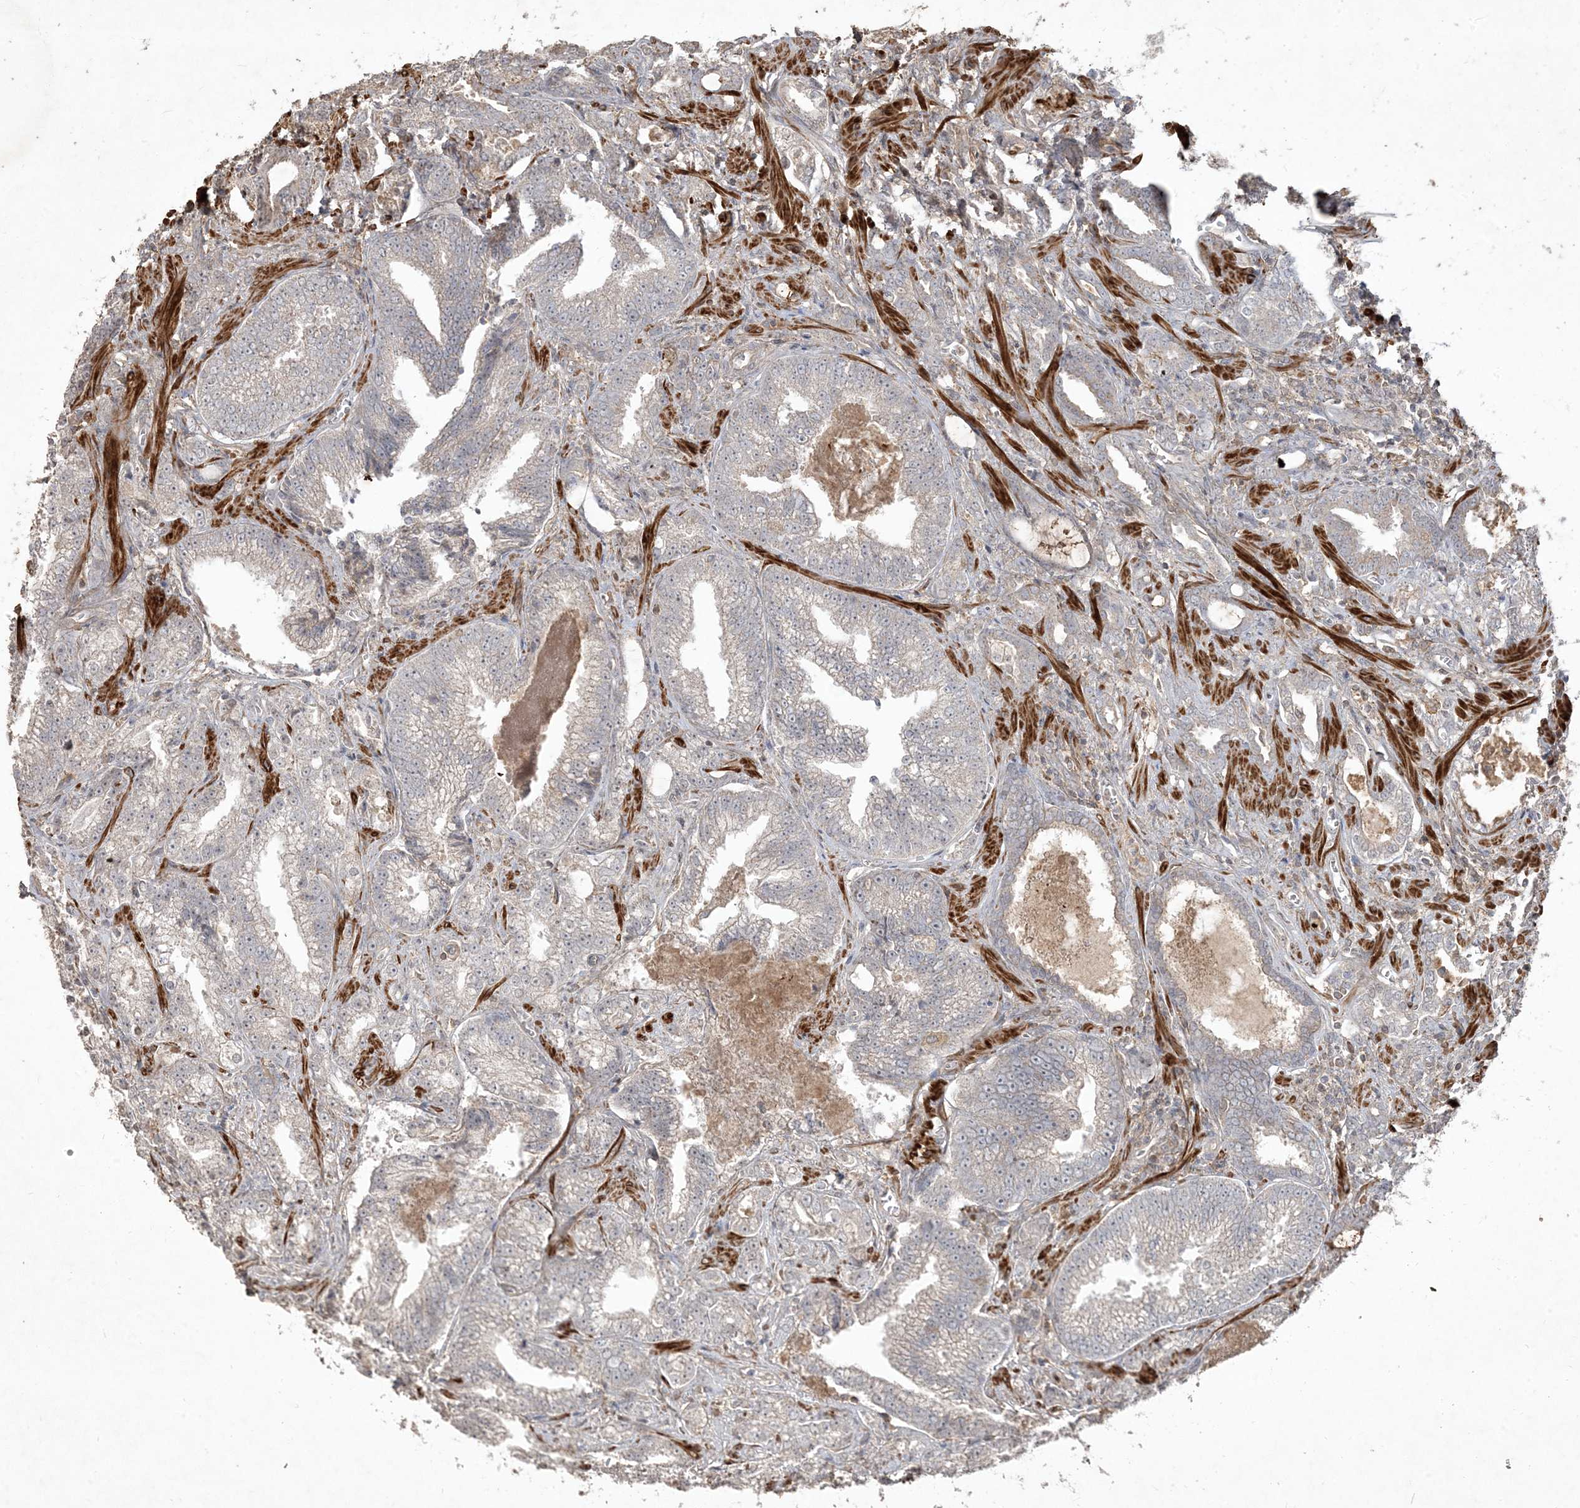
{"staining": {"intensity": "weak", "quantity": "25%-75%", "location": "cytoplasmic/membranous"}, "tissue": "prostate cancer", "cell_type": "Tumor cells", "image_type": "cancer", "snomed": [{"axis": "morphology", "description": "Adenocarcinoma, High grade"}, {"axis": "topography", "description": "Prostate and seminal vesicle, NOS"}], "caption": "A low amount of weak cytoplasmic/membranous expression is seen in approximately 25%-75% of tumor cells in prostate cancer tissue. (Stains: DAB in brown, nuclei in blue, Microscopy: brightfield microscopy at high magnification).", "gene": "PRRT3", "patient": {"sex": "male", "age": 67}}